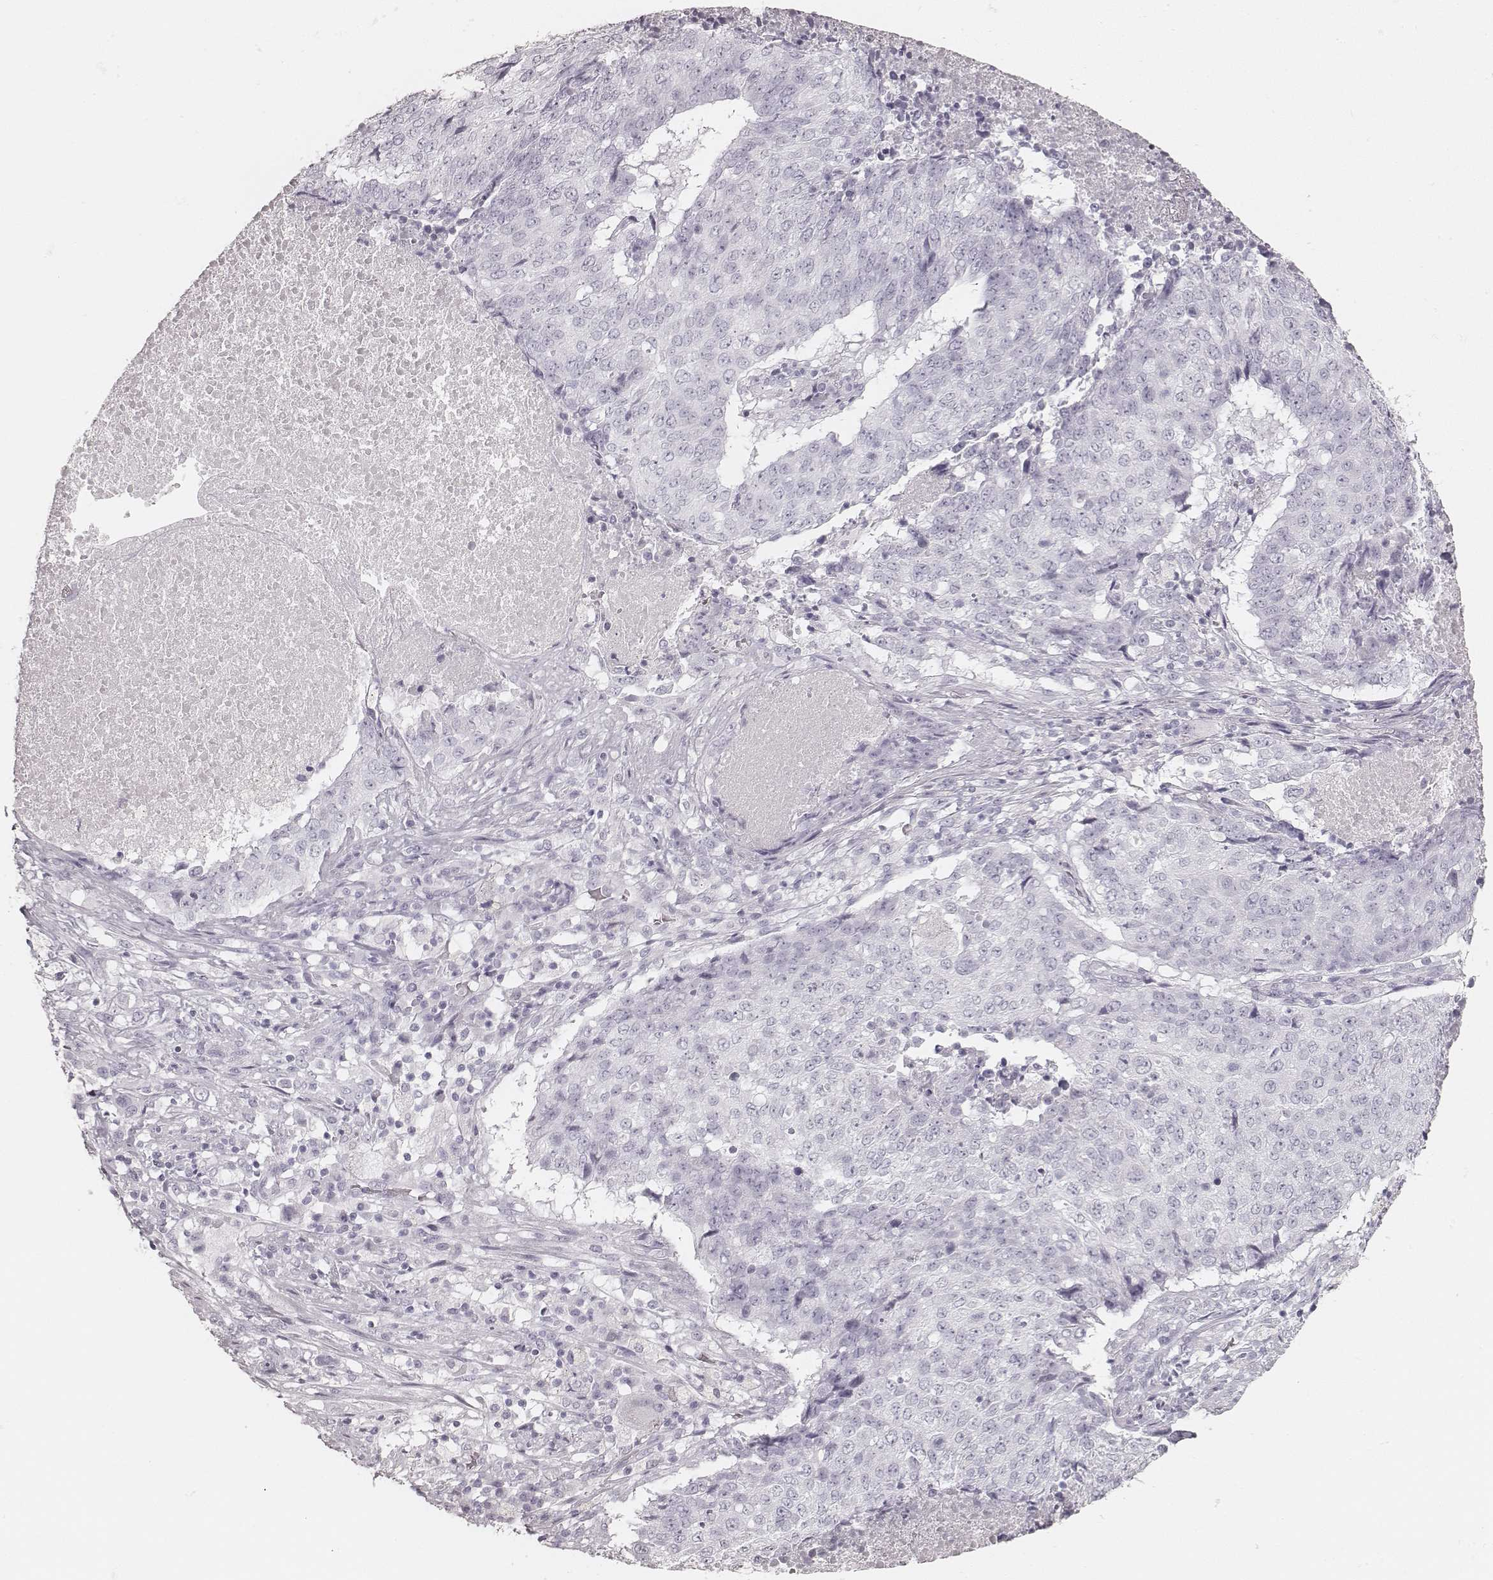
{"staining": {"intensity": "negative", "quantity": "none", "location": "none"}, "tissue": "lung cancer", "cell_type": "Tumor cells", "image_type": "cancer", "snomed": [{"axis": "morphology", "description": "Normal tissue, NOS"}, {"axis": "morphology", "description": "Squamous cell carcinoma, NOS"}, {"axis": "topography", "description": "Bronchus"}, {"axis": "topography", "description": "Lung"}], "caption": "This is an immunohistochemistry micrograph of lung cancer. There is no positivity in tumor cells.", "gene": "KRT34", "patient": {"sex": "male", "age": 64}}